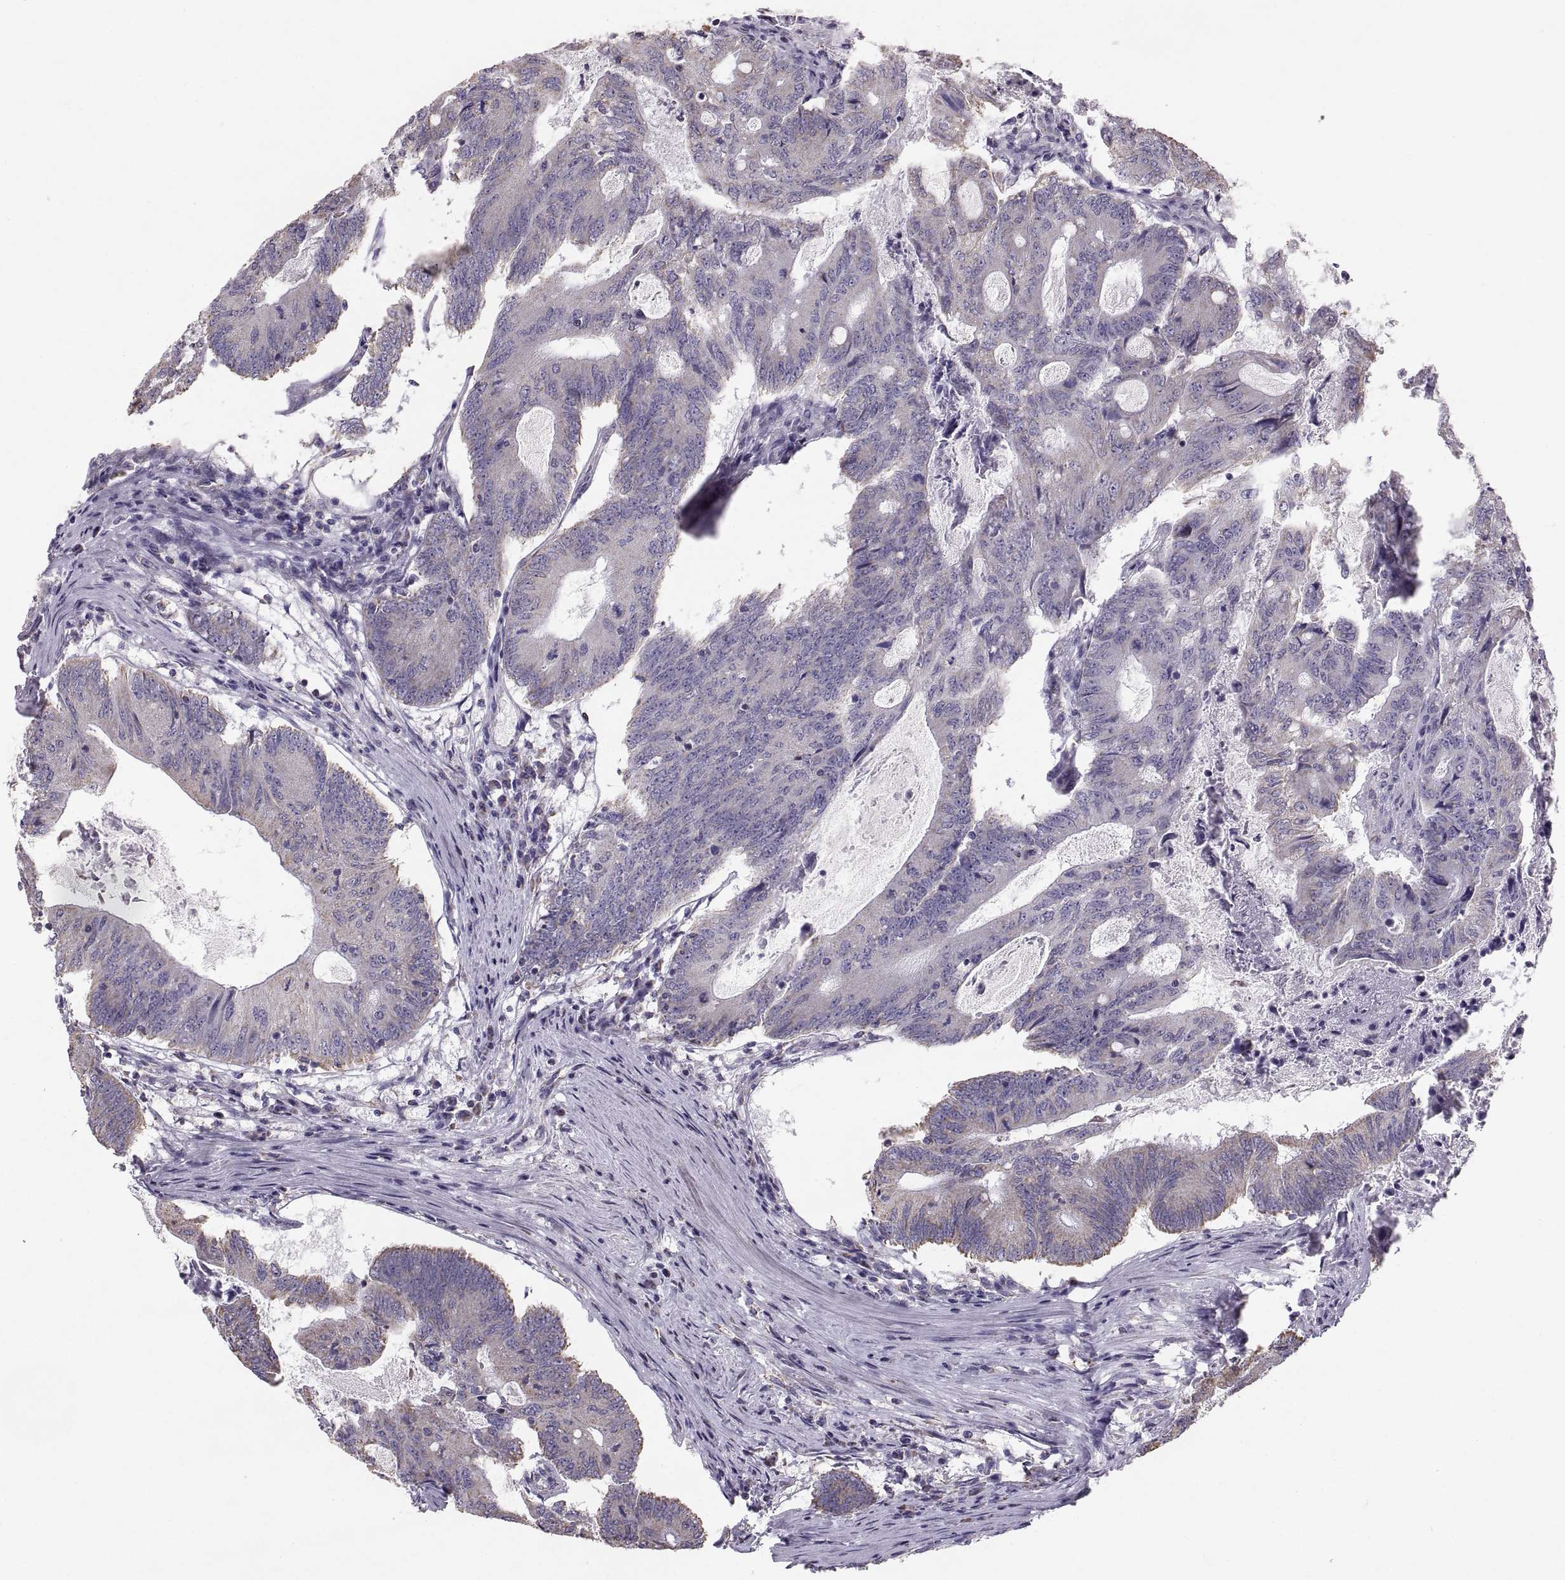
{"staining": {"intensity": "negative", "quantity": "none", "location": "none"}, "tissue": "colorectal cancer", "cell_type": "Tumor cells", "image_type": "cancer", "snomed": [{"axis": "morphology", "description": "Adenocarcinoma, NOS"}, {"axis": "topography", "description": "Colon"}], "caption": "This photomicrograph is of adenocarcinoma (colorectal) stained with IHC to label a protein in brown with the nuclei are counter-stained blue. There is no staining in tumor cells.", "gene": "STMND1", "patient": {"sex": "female", "age": 70}}